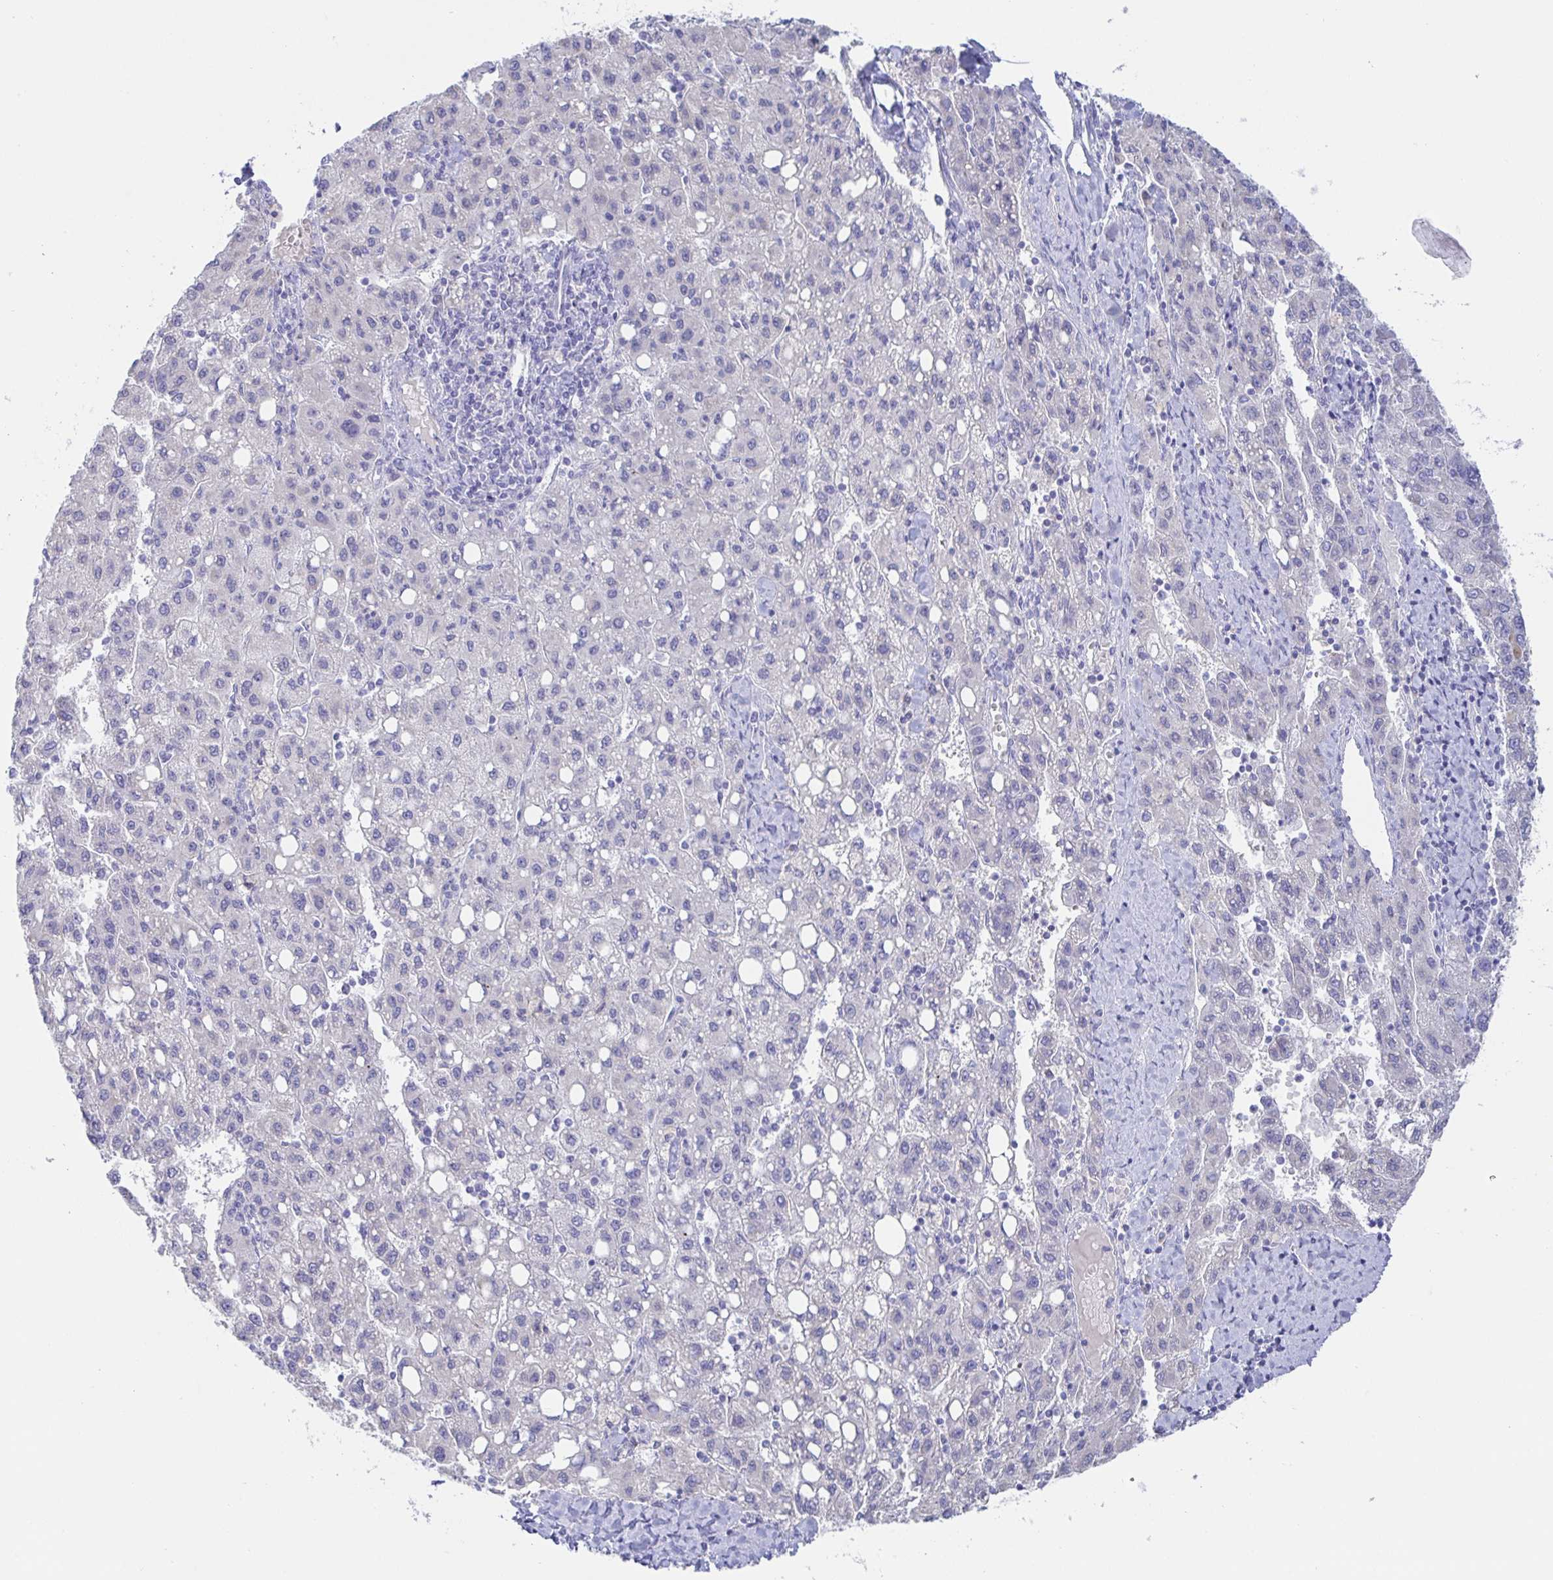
{"staining": {"intensity": "negative", "quantity": "none", "location": "none"}, "tissue": "liver cancer", "cell_type": "Tumor cells", "image_type": "cancer", "snomed": [{"axis": "morphology", "description": "Carcinoma, Hepatocellular, NOS"}, {"axis": "topography", "description": "Liver"}], "caption": "Immunohistochemistry (IHC) micrograph of neoplastic tissue: liver cancer stained with DAB shows no significant protein staining in tumor cells.", "gene": "SIAH3", "patient": {"sex": "female", "age": 82}}